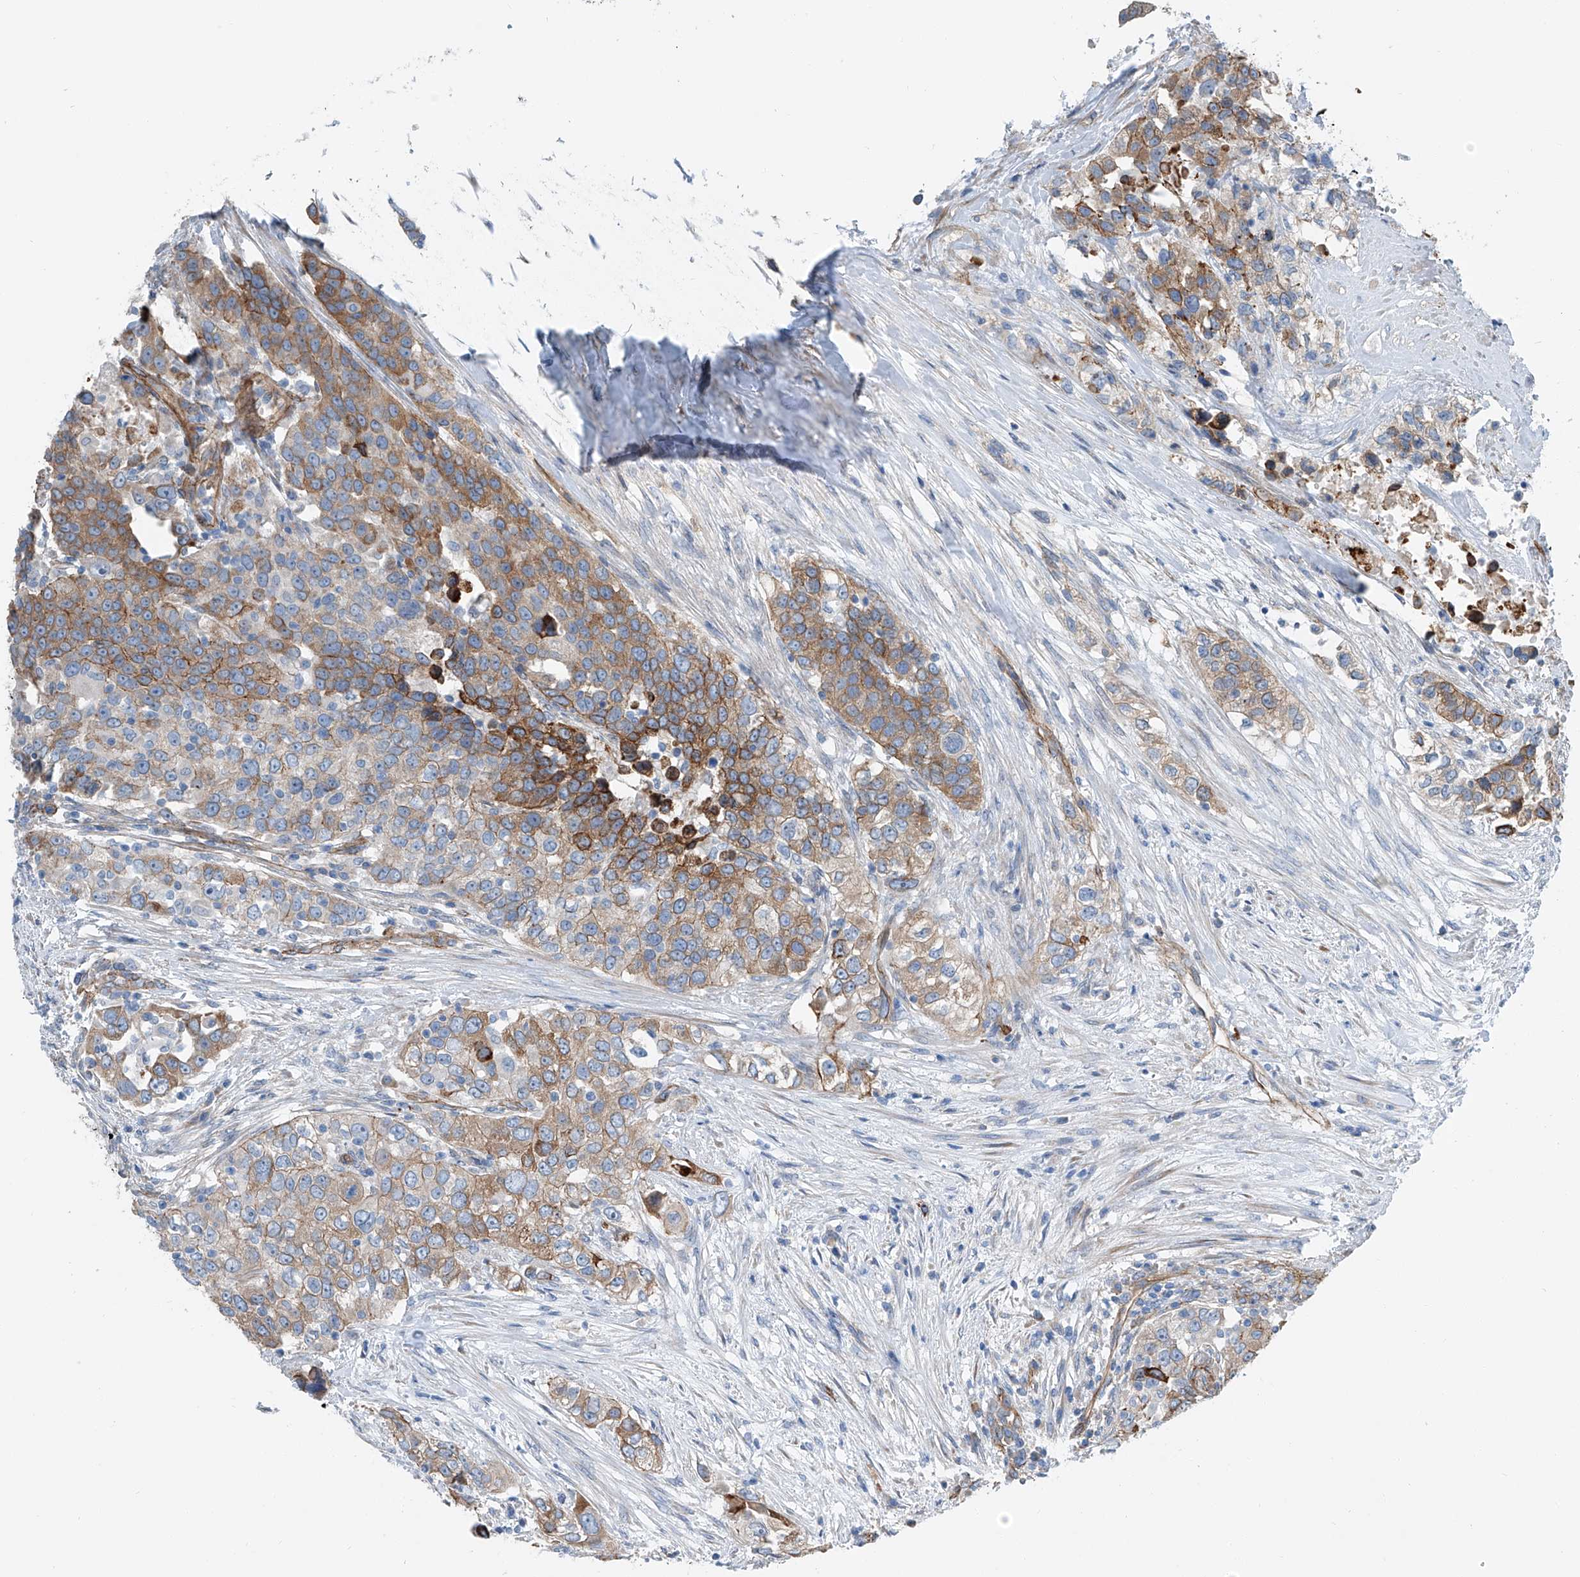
{"staining": {"intensity": "moderate", "quantity": ">75%", "location": "cytoplasmic/membranous"}, "tissue": "urothelial cancer", "cell_type": "Tumor cells", "image_type": "cancer", "snomed": [{"axis": "morphology", "description": "Urothelial carcinoma, High grade"}, {"axis": "topography", "description": "Urinary bladder"}], "caption": "Immunohistochemistry of human urothelial cancer shows medium levels of moderate cytoplasmic/membranous expression in approximately >75% of tumor cells.", "gene": "THEMIS2", "patient": {"sex": "female", "age": 80}}